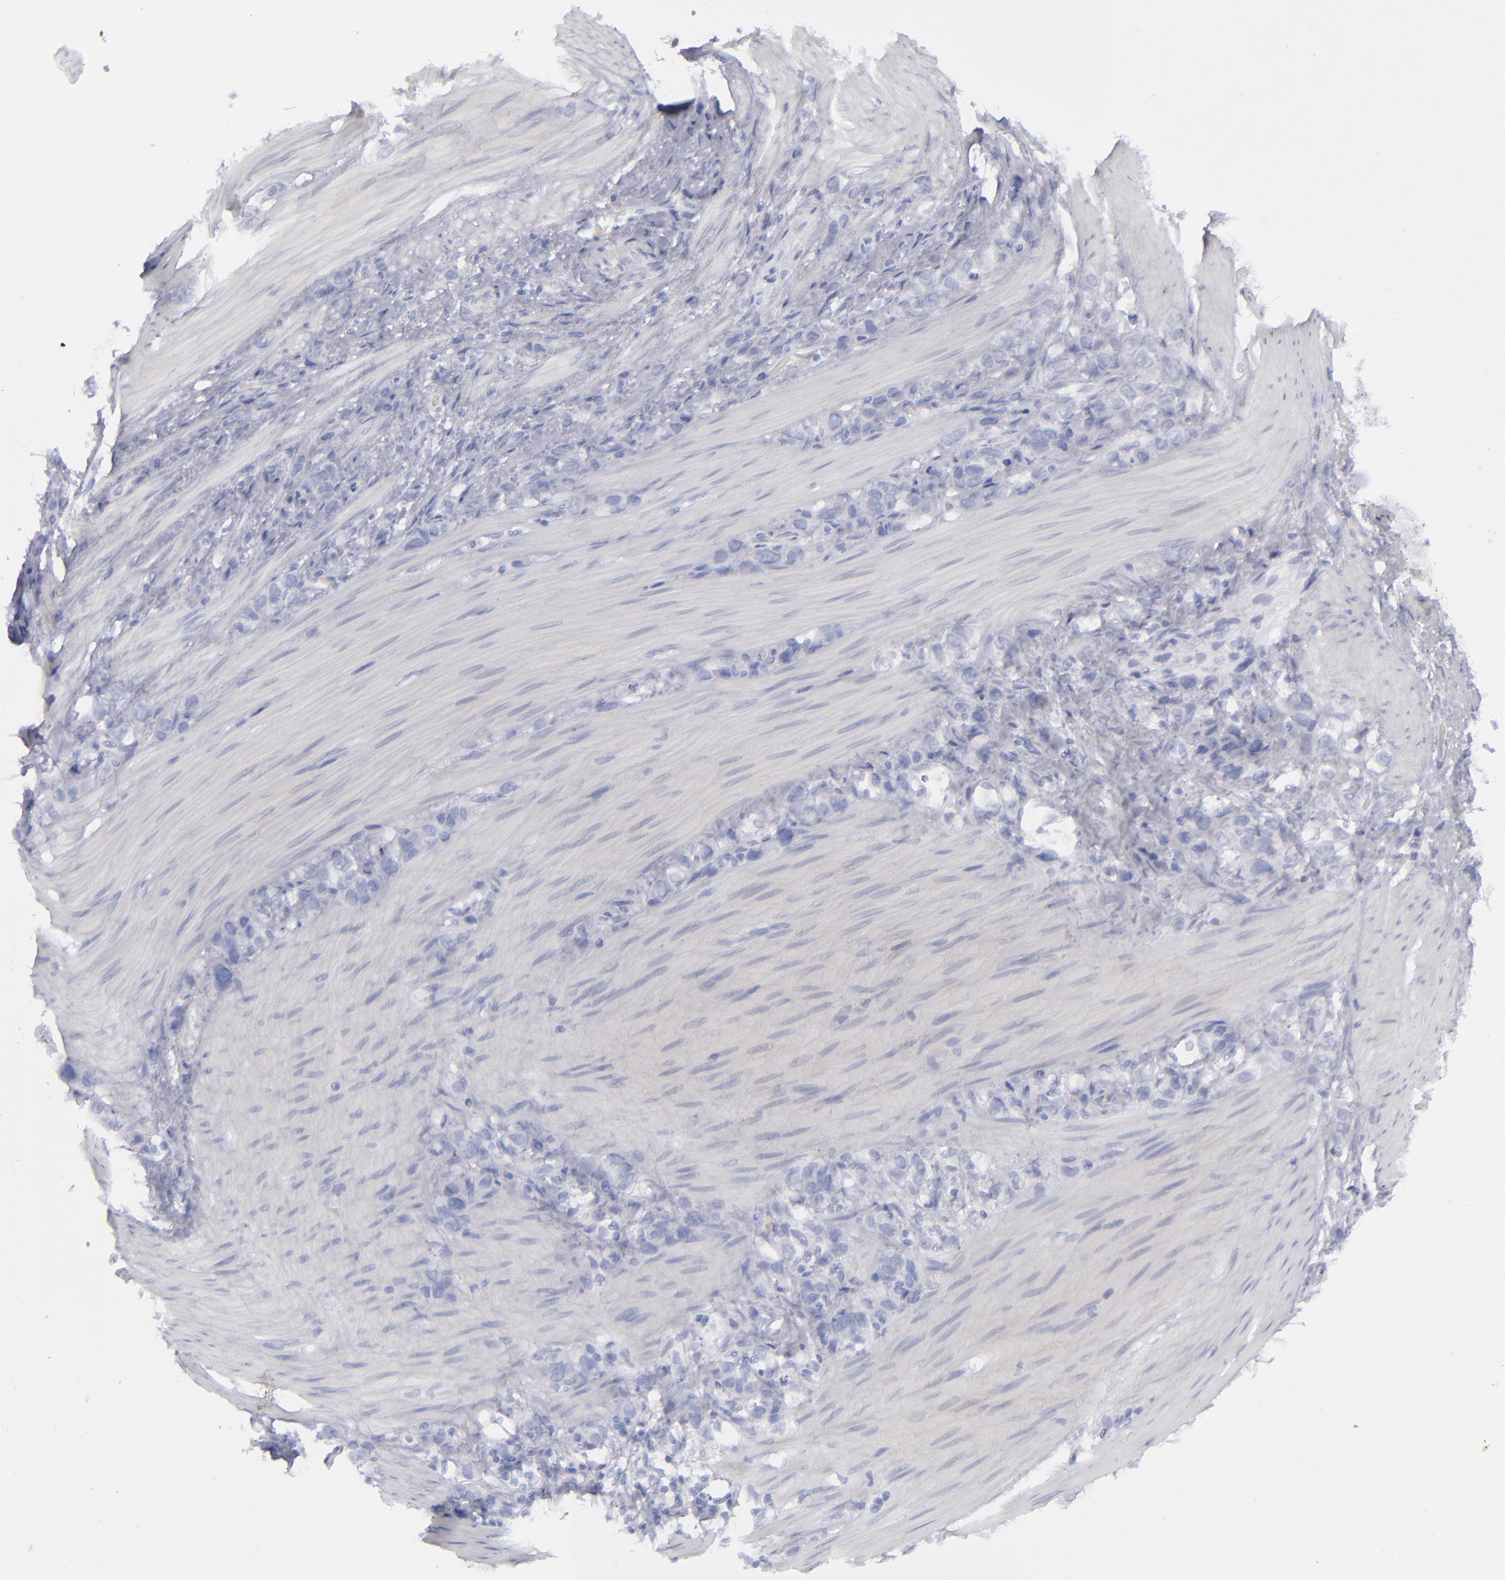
{"staining": {"intensity": "negative", "quantity": "none", "location": "none"}, "tissue": "stomach cancer", "cell_type": "Tumor cells", "image_type": "cancer", "snomed": [{"axis": "morphology", "description": "Normal tissue, NOS"}, {"axis": "morphology", "description": "Adenocarcinoma, NOS"}, {"axis": "morphology", "description": "Adenocarcinoma, High grade"}, {"axis": "topography", "description": "Stomach, upper"}, {"axis": "topography", "description": "Stomach"}], "caption": "Immunohistochemistry of stomach cancer (high-grade adenocarcinoma) exhibits no expression in tumor cells.", "gene": "CD22", "patient": {"sex": "female", "age": 65}}